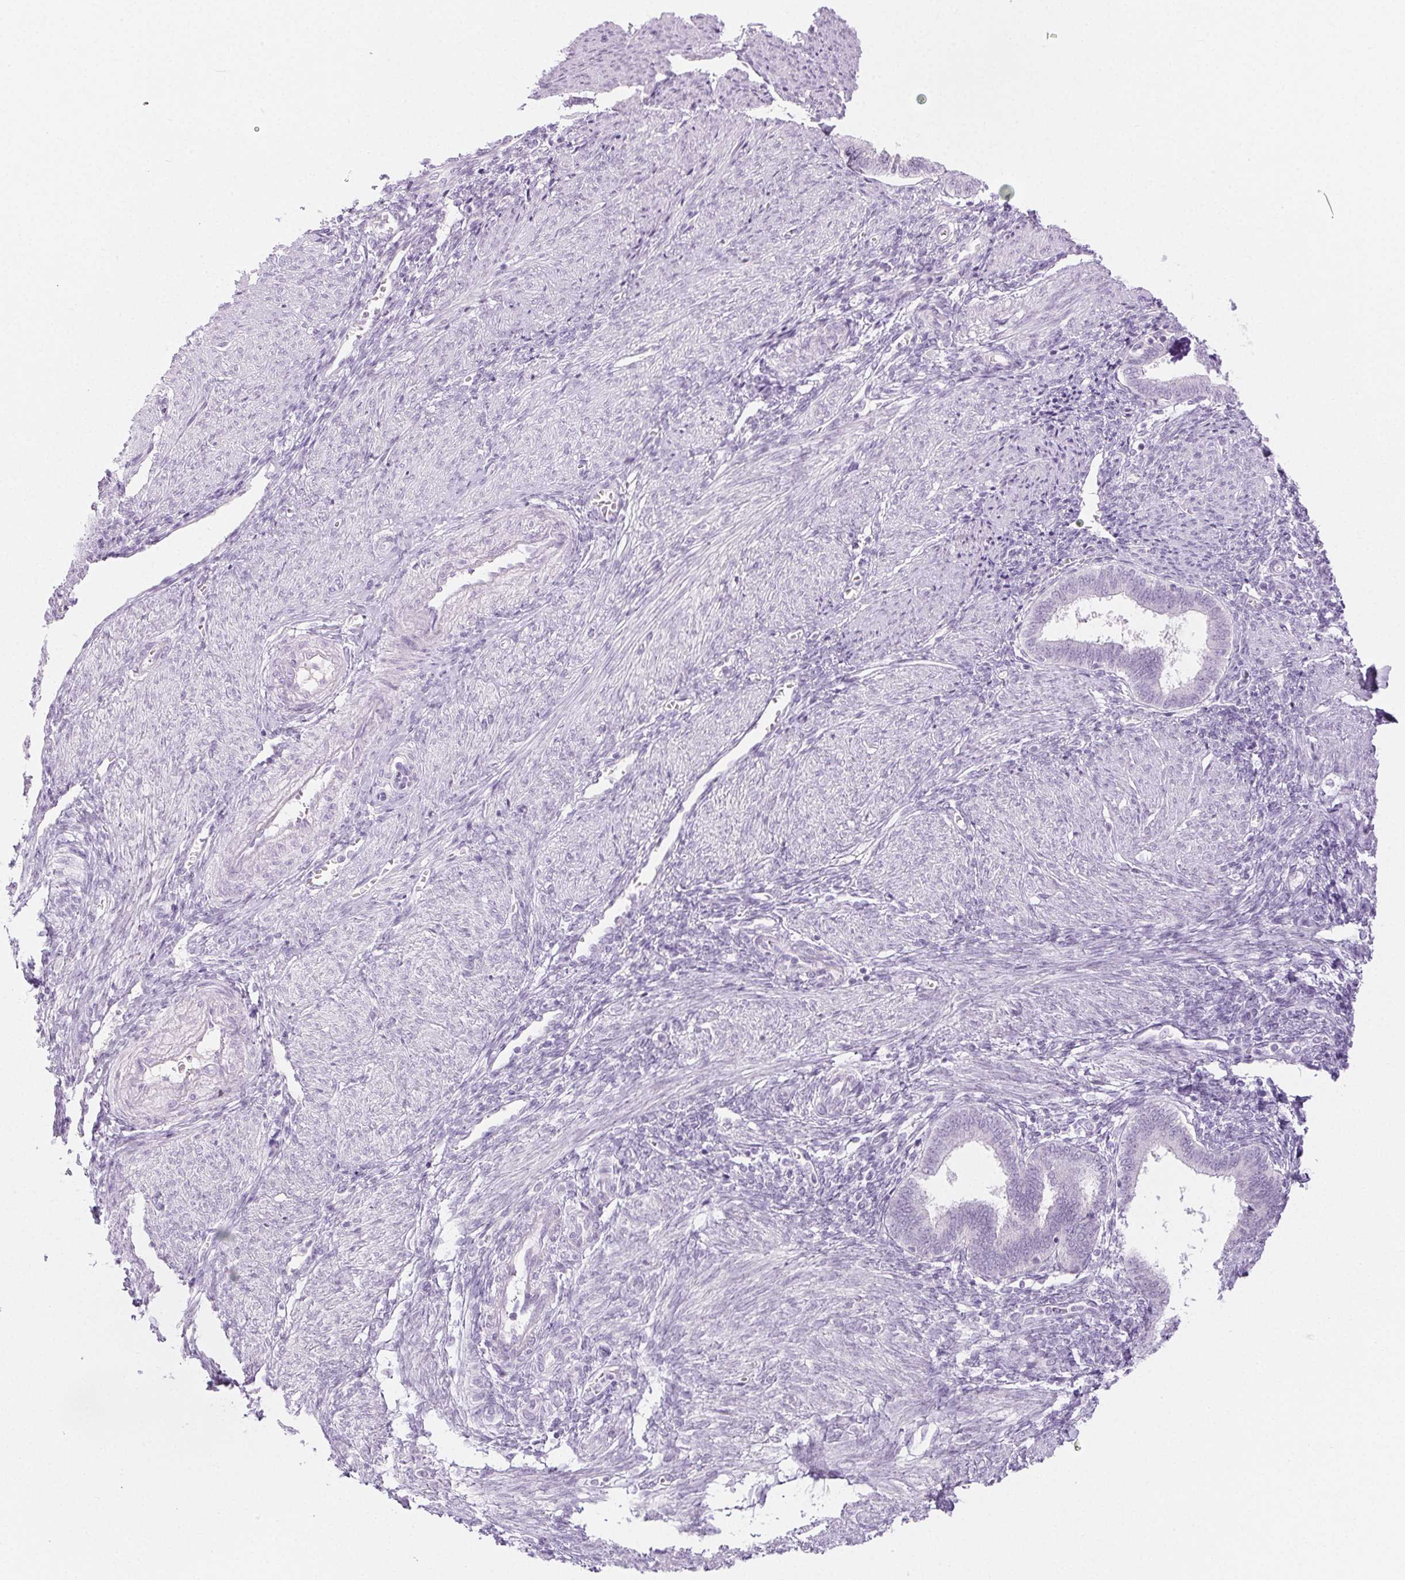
{"staining": {"intensity": "negative", "quantity": "none", "location": "none"}, "tissue": "endometrium", "cell_type": "Cells in endometrial stroma", "image_type": "normal", "snomed": [{"axis": "morphology", "description": "Normal tissue, NOS"}, {"axis": "topography", "description": "Endometrium"}], "caption": "Human endometrium stained for a protein using immunohistochemistry exhibits no staining in cells in endometrial stroma.", "gene": "SPRR3", "patient": {"sex": "female", "age": 42}}